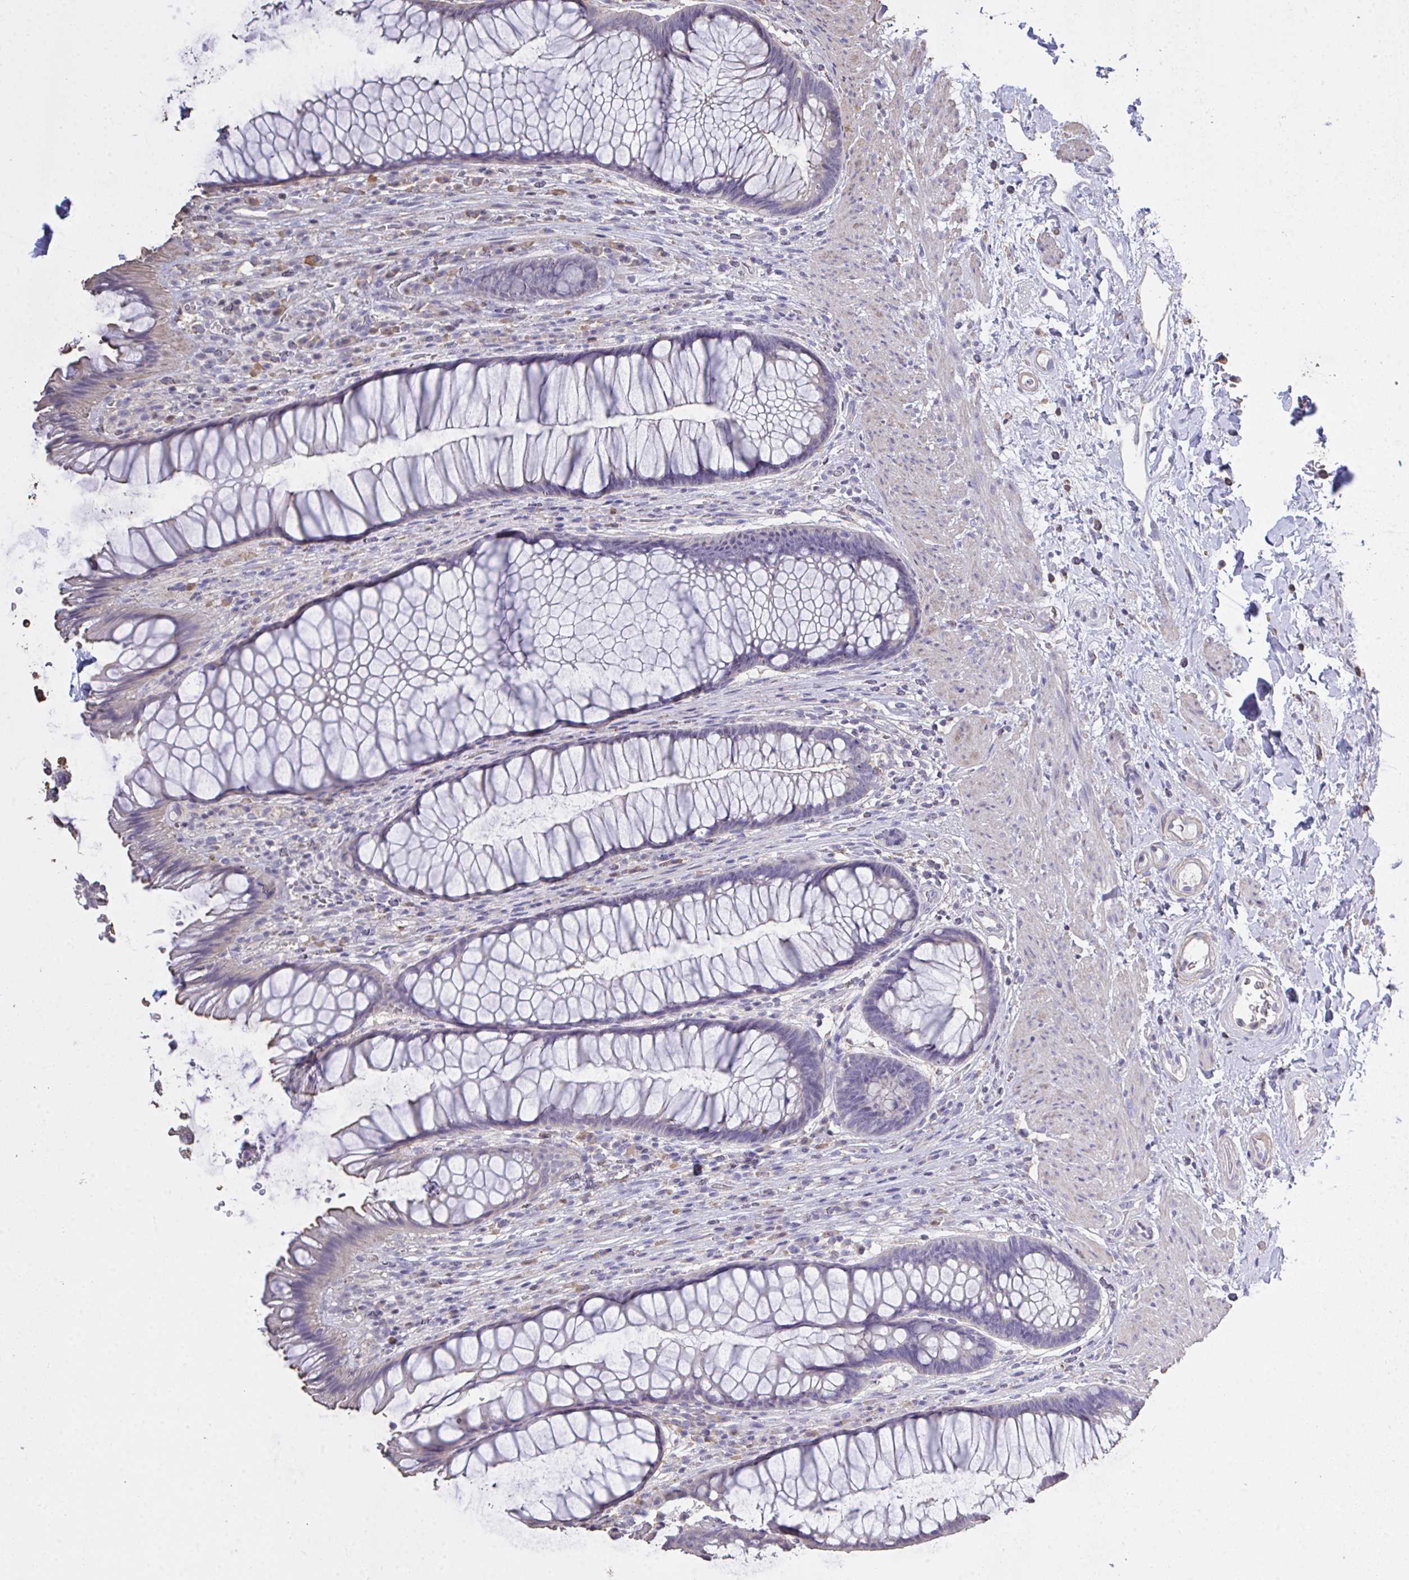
{"staining": {"intensity": "negative", "quantity": "none", "location": "none"}, "tissue": "rectum", "cell_type": "Glandular cells", "image_type": "normal", "snomed": [{"axis": "morphology", "description": "Normal tissue, NOS"}, {"axis": "topography", "description": "Rectum"}], "caption": "Immunohistochemistry (IHC) micrograph of unremarkable rectum: rectum stained with DAB (3,3'-diaminobenzidine) displays no significant protein staining in glandular cells. The staining was performed using DAB to visualize the protein expression in brown, while the nuclei were stained in blue with hematoxylin (Magnification: 20x).", "gene": "IL23R", "patient": {"sex": "male", "age": 53}}